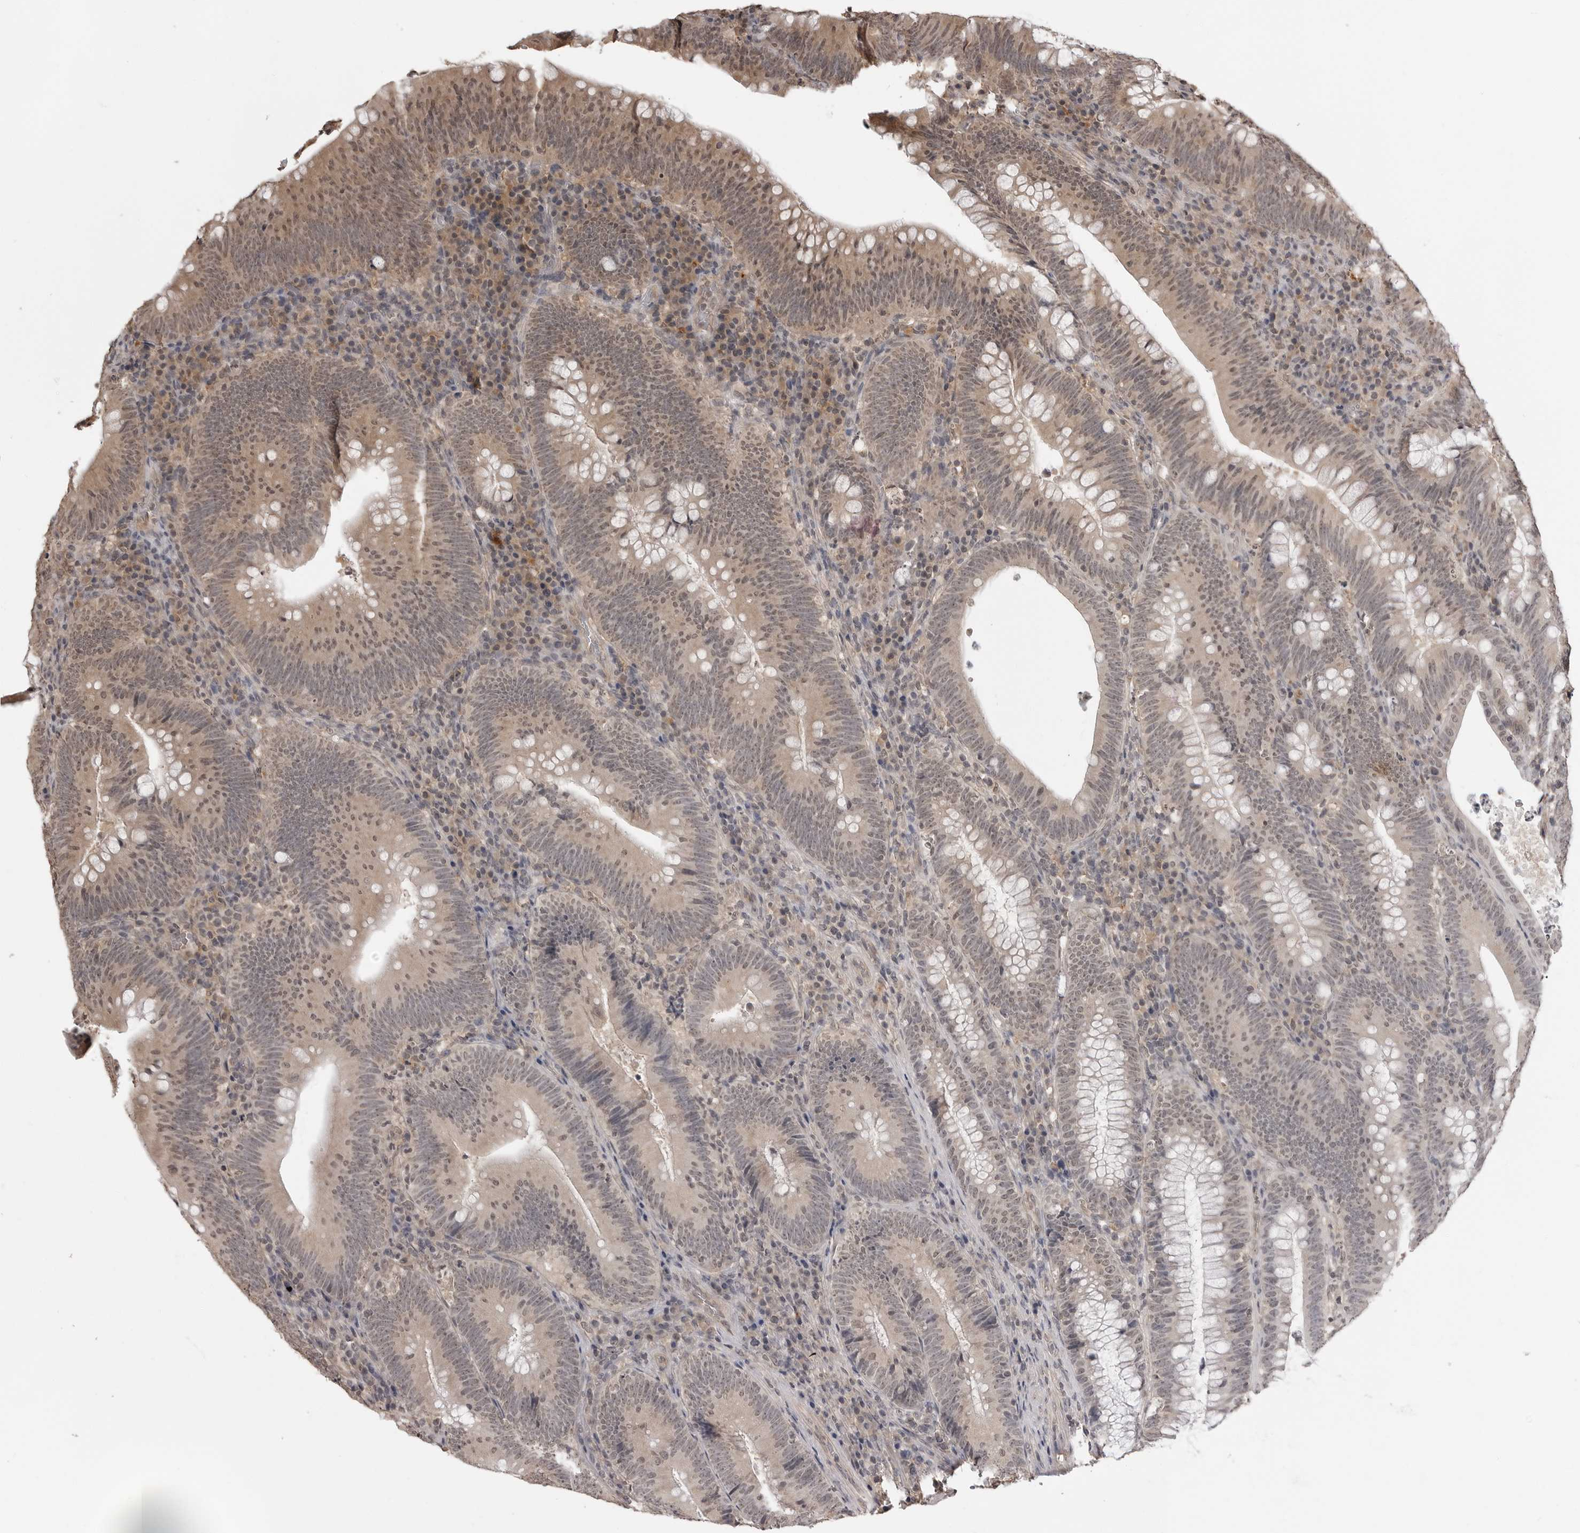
{"staining": {"intensity": "moderate", "quantity": "<25%", "location": "cytoplasmic/membranous,nuclear"}, "tissue": "colorectal cancer", "cell_type": "Tumor cells", "image_type": "cancer", "snomed": [{"axis": "morphology", "description": "Normal tissue, NOS"}, {"axis": "topography", "description": "Colon"}], "caption": "Colorectal cancer stained with DAB (3,3'-diaminobenzidine) immunohistochemistry (IHC) reveals low levels of moderate cytoplasmic/membranous and nuclear staining in approximately <25% of tumor cells.", "gene": "IL24", "patient": {"sex": "female", "age": 82}}